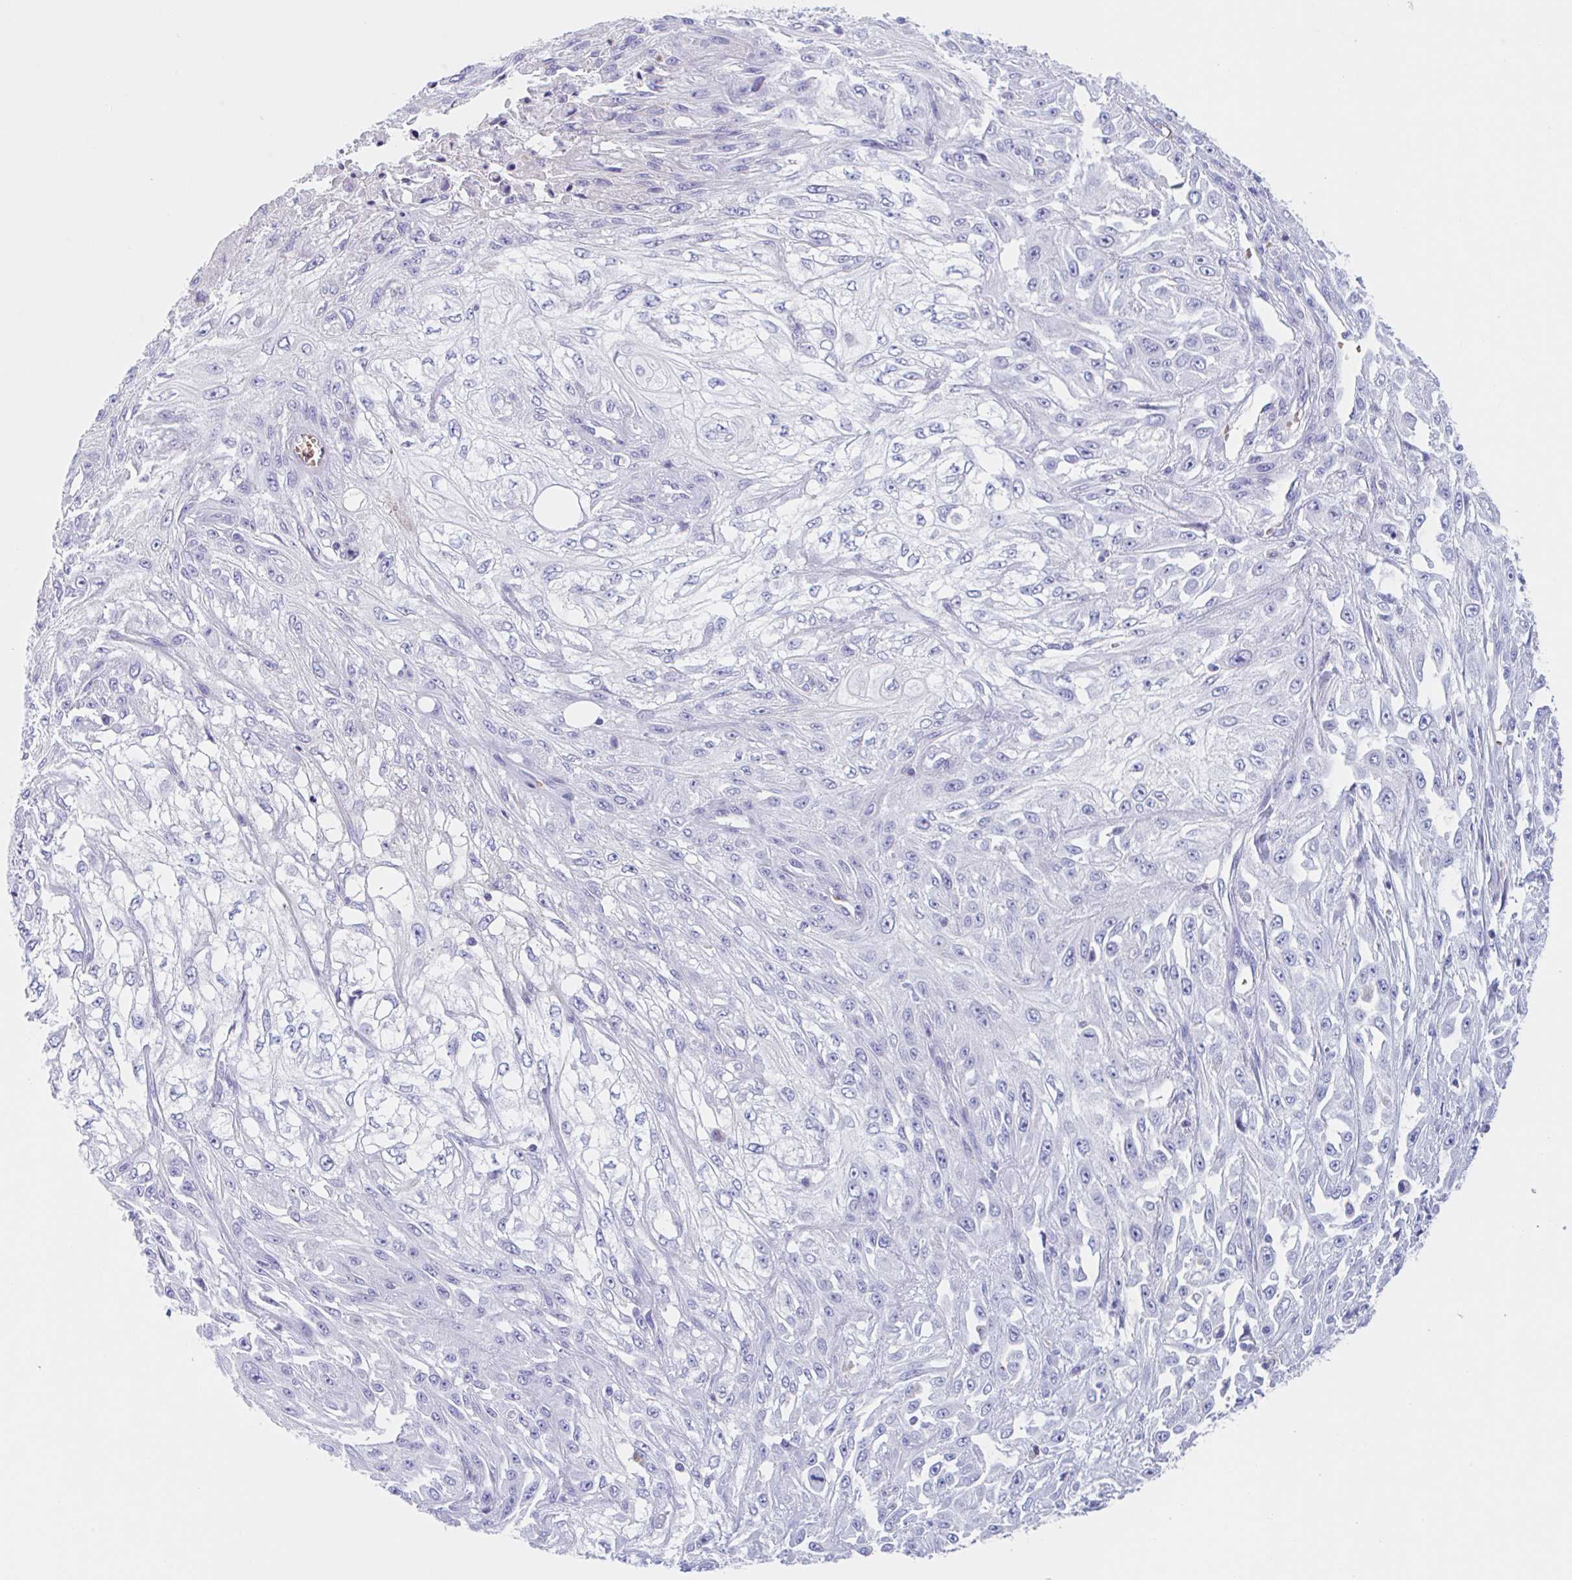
{"staining": {"intensity": "negative", "quantity": "none", "location": "none"}, "tissue": "skin cancer", "cell_type": "Tumor cells", "image_type": "cancer", "snomed": [{"axis": "morphology", "description": "Squamous cell carcinoma, NOS"}, {"axis": "morphology", "description": "Squamous cell carcinoma, metastatic, NOS"}, {"axis": "topography", "description": "Skin"}, {"axis": "topography", "description": "Lymph node"}], "caption": "DAB (3,3'-diaminobenzidine) immunohistochemical staining of human skin cancer demonstrates no significant positivity in tumor cells.", "gene": "ANKRD9", "patient": {"sex": "male", "age": 75}}